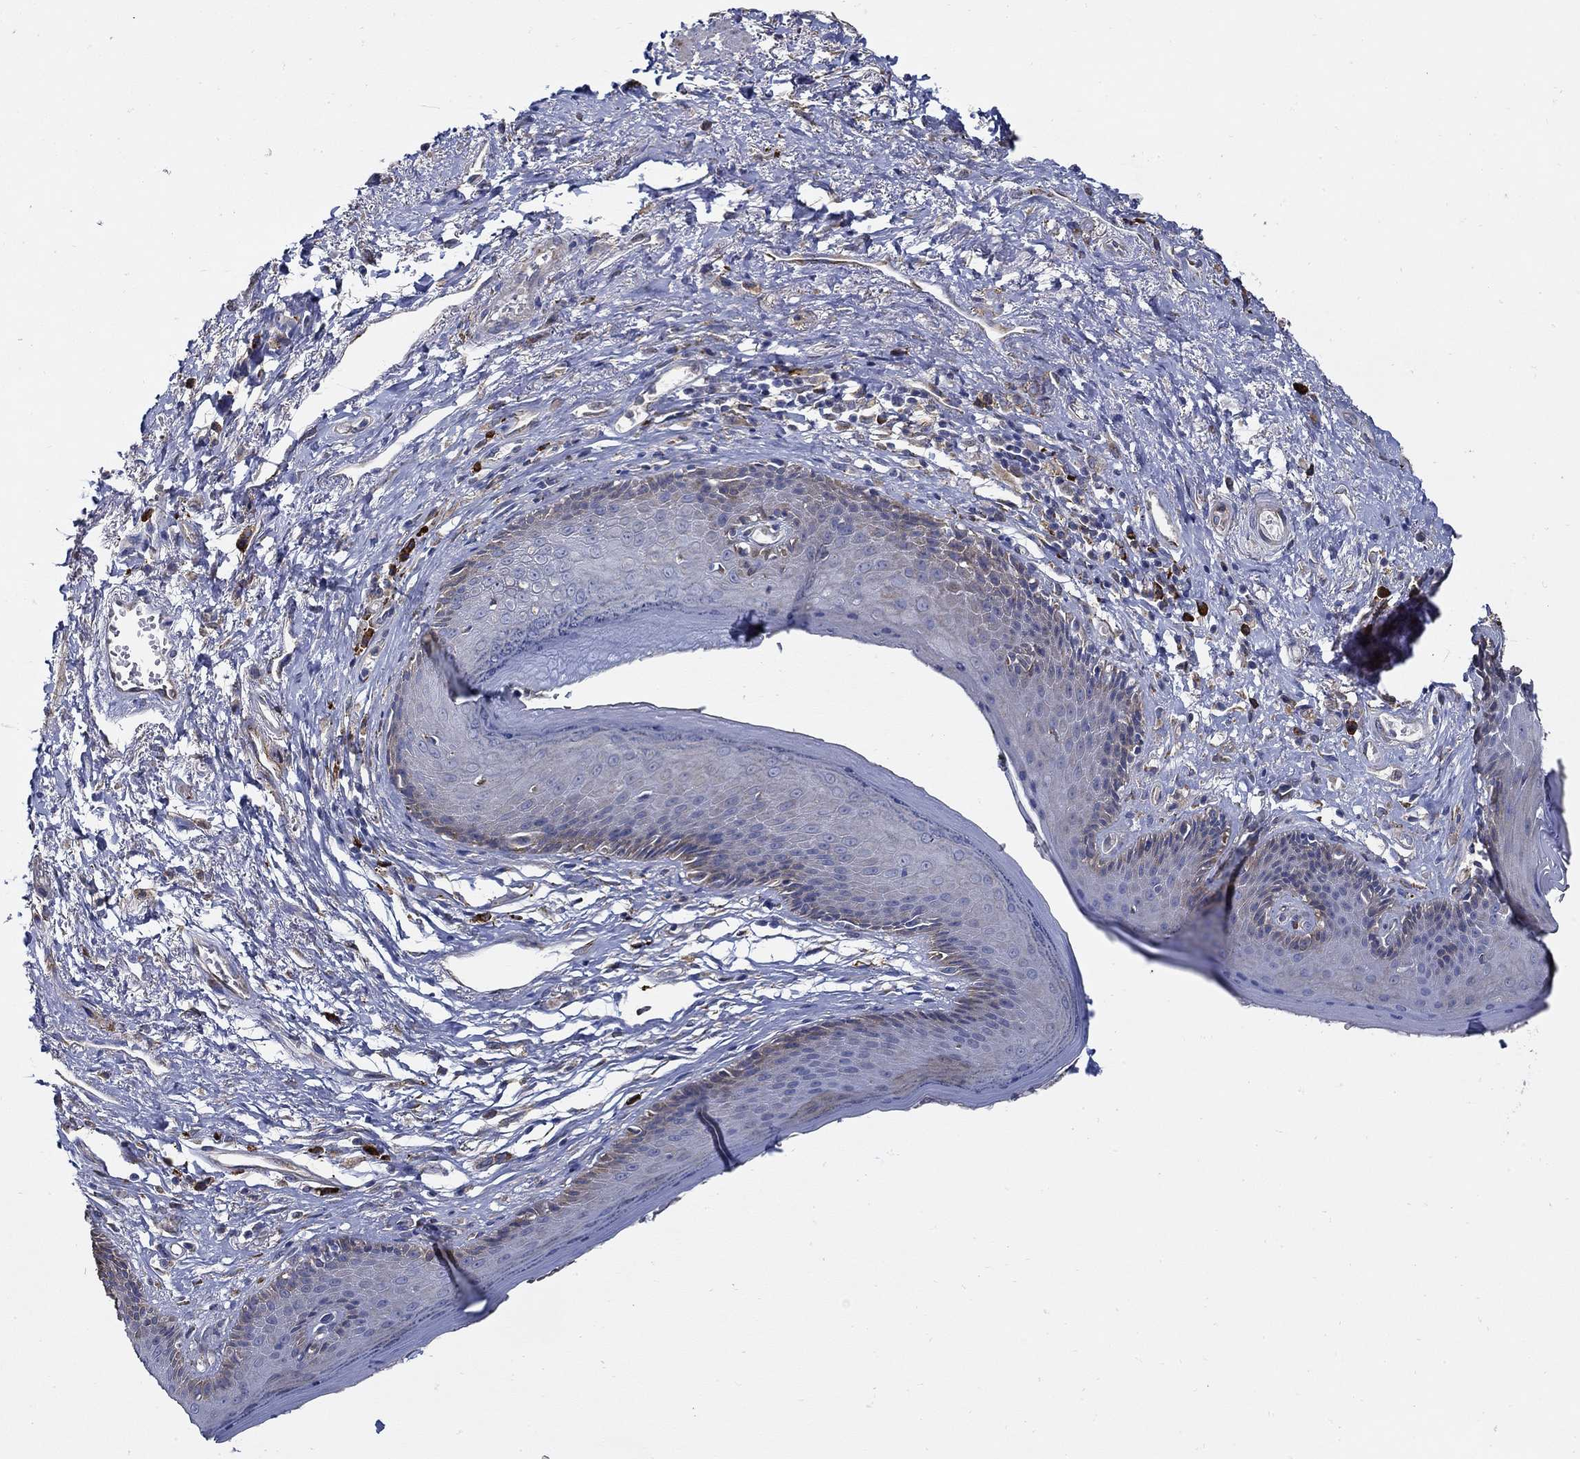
{"staining": {"intensity": "negative", "quantity": "none", "location": "none"}, "tissue": "skin", "cell_type": "Epidermal cells", "image_type": "normal", "snomed": [{"axis": "morphology", "description": "Normal tissue, NOS"}, {"axis": "morphology", "description": "Adenocarcinoma, NOS"}, {"axis": "topography", "description": "Rectum"}, {"axis": "topography", "description": "Anal"}], "caption": "Immunohistochemistry (IHC) image of unremarkable skin stained for a protein (brown), which shows no positivity in epidermal cells.", "gene": "EMILIN3", "patient": {"sex": "female", "age": 68}}